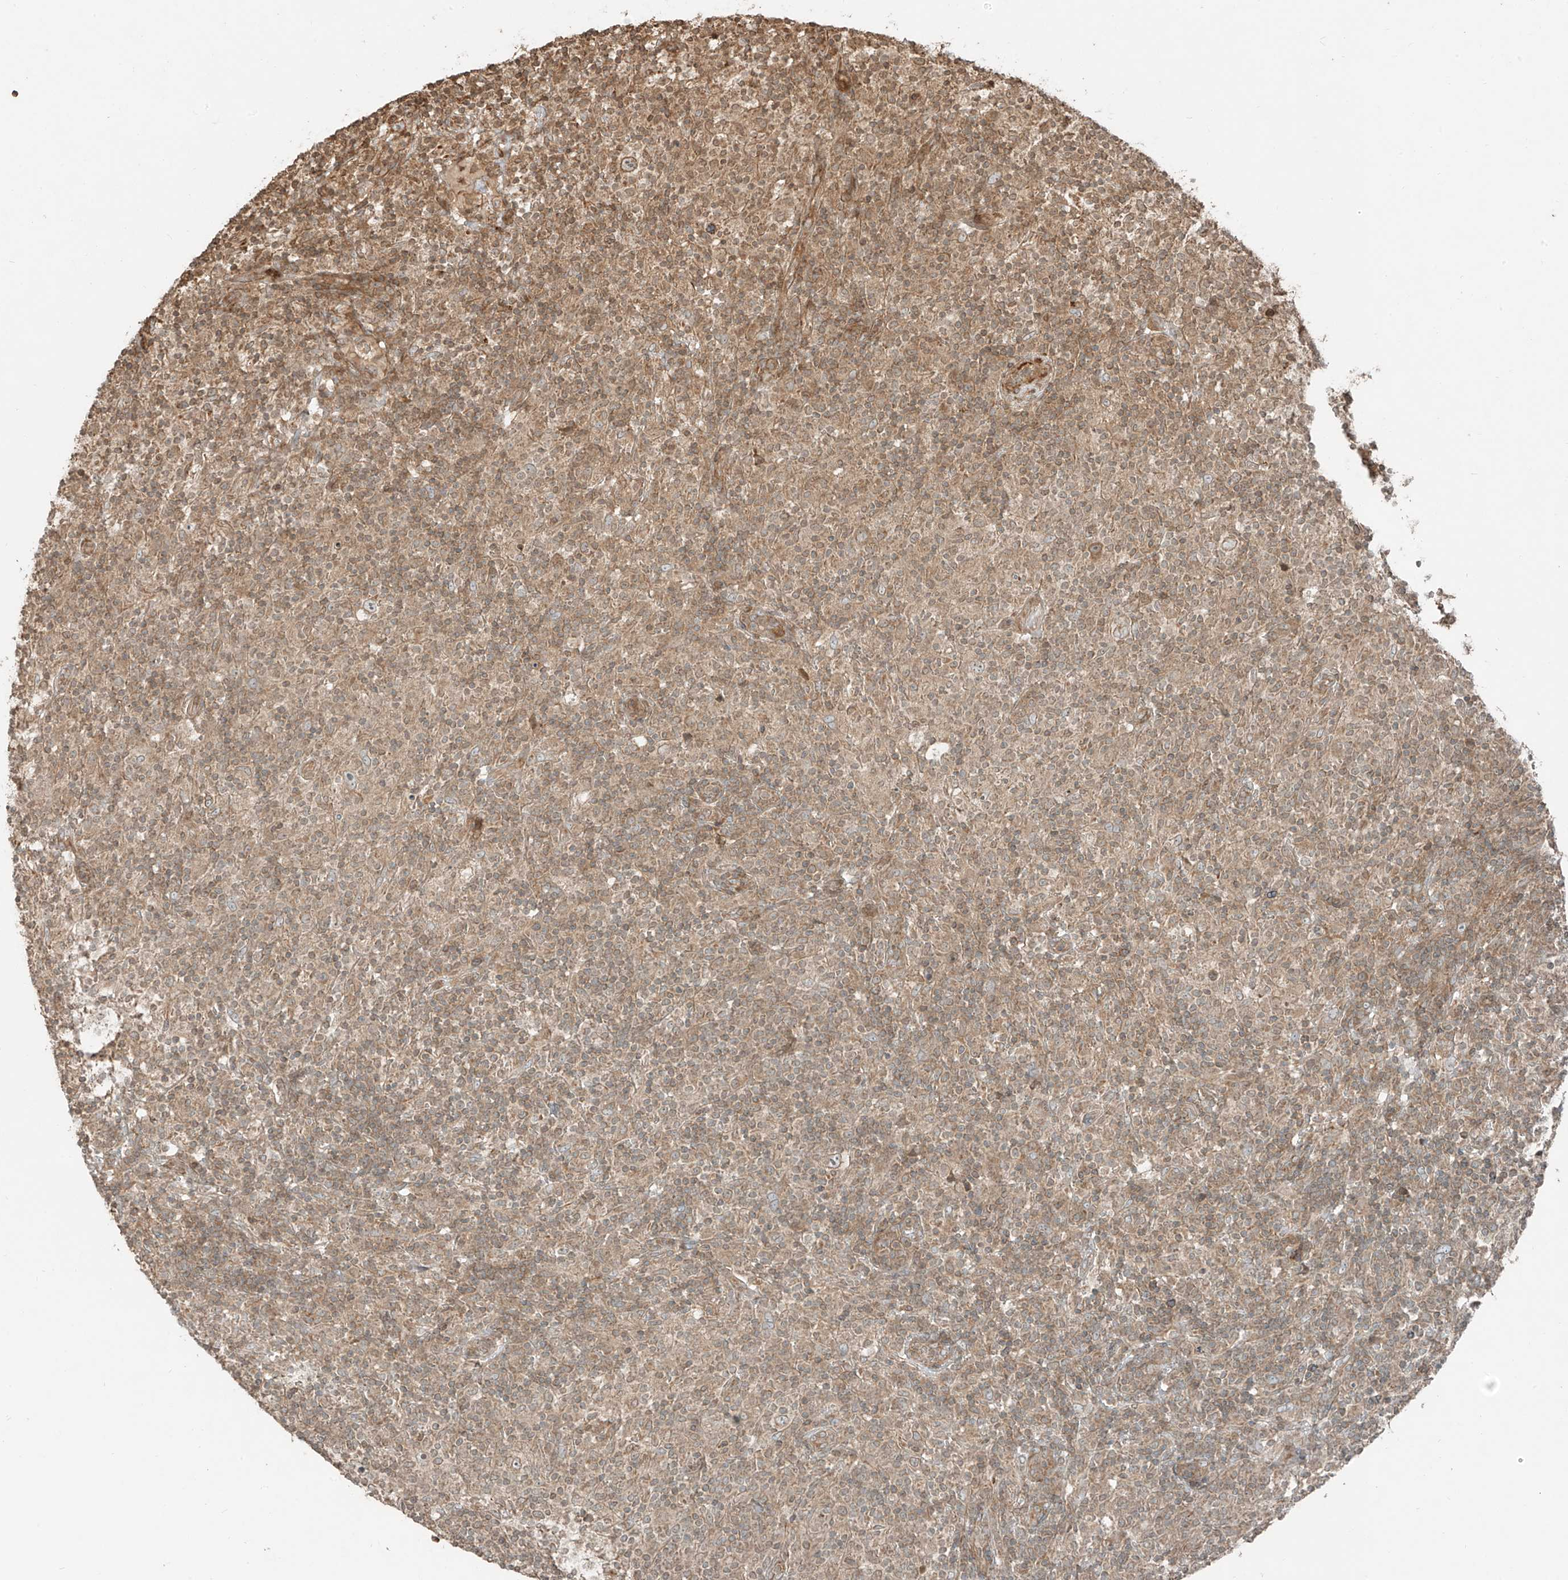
{"staining": {"intensity": "weak", "quantity": ">75%", "location": "cytoplasmic/membranous"}, "tissue": "lymphoma", "cell_type": "Tumor cells", "image_type": "cancer", "snomed": [{"axis": "morphology", "description": "Hodgkin's disease, NOS"}, {"axis": "topography", "description": "Lymph node"}], "caption": "Immunohistochemistry image of neoplastic tissue: lymphoma stained using immunohistochemistry (IHC) displays low levels of weak protein expression localized specifically in the cytoplasmic/membranous of tumor cells, appearing as a cytoplasmic/membranous brown color.", "gene": "ANKZF1", "patient": {"sex": "male", "age": 70}}